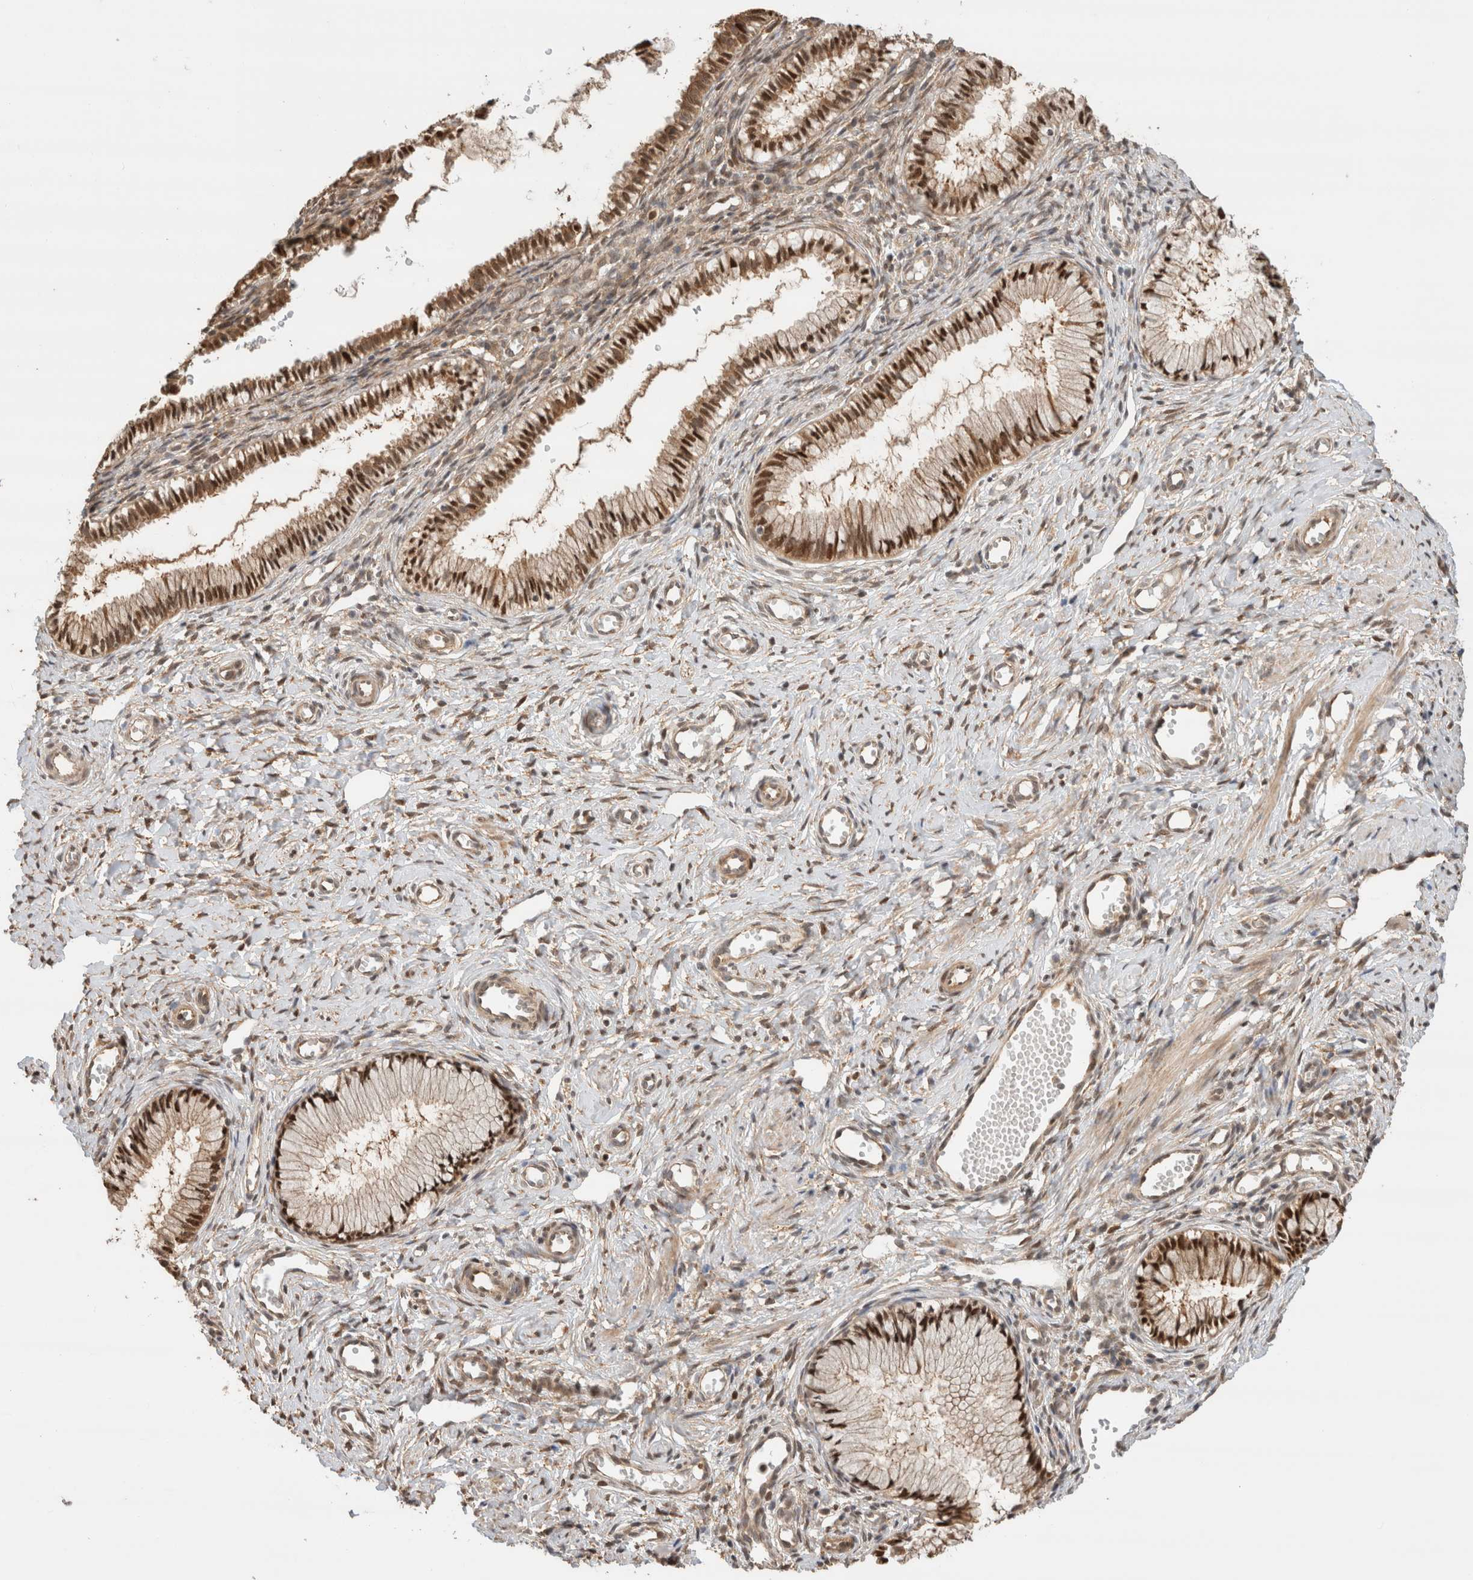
{"staining": {"intensity": "strong", "quantity": ">75%", "location": "nuclear"}, "tissue": "cervix", "cell_type": "Glandular cells", "image_type": "normal", "snomed": [{"axis": "morphology", "description": "Normal tissue, NOS"}, {"axis": "topography", "description": "Cervix"}], "caption": "IHC histopathology image of unremarkable cervix: cervix stained using IHC shows high levels of strong protein expression localized specifically in the nuclear of glandular cells, appearing as a nuclear brown color.", "gene": "OTUD6B", "patient": {"sex": "female", "age": 27}}